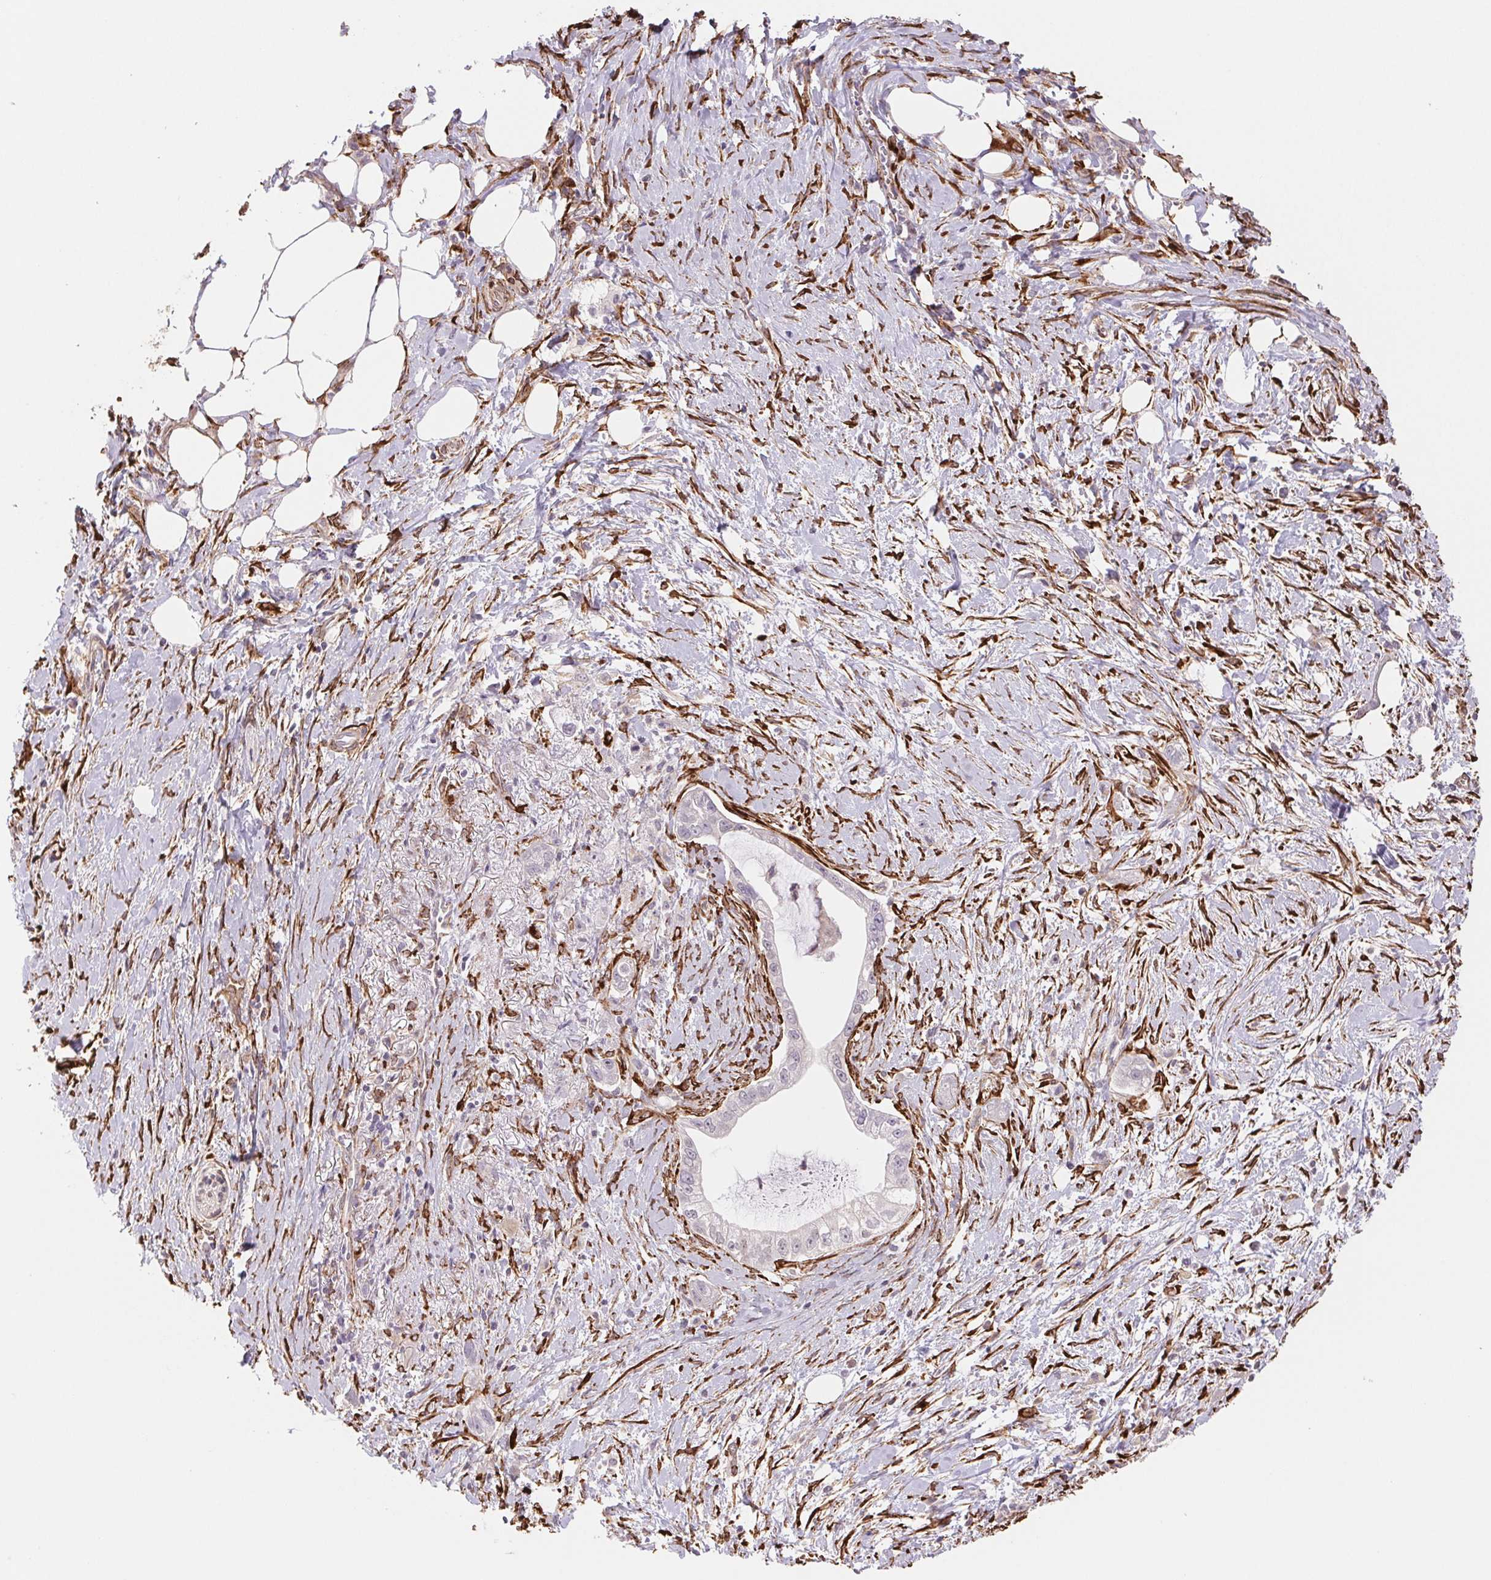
{"staining": {"intensity": "negative", "quantity": "none", "location": "none"}, "tissue": "pancreatic cancer", "cell_type": "Tumor cells", "image_type": "cancer", "snomed": [{"axis": "morphology", "description": "Adenocarcinoma, NOS"}, {"axis": "topography", "description": "Pancreas"}], "caption": "IHC of human pancreatic adenocarcinoma shows no expression in tumor cells.", "gene": "FKBP10", "patient": {"sex": "male", "age": 70}}